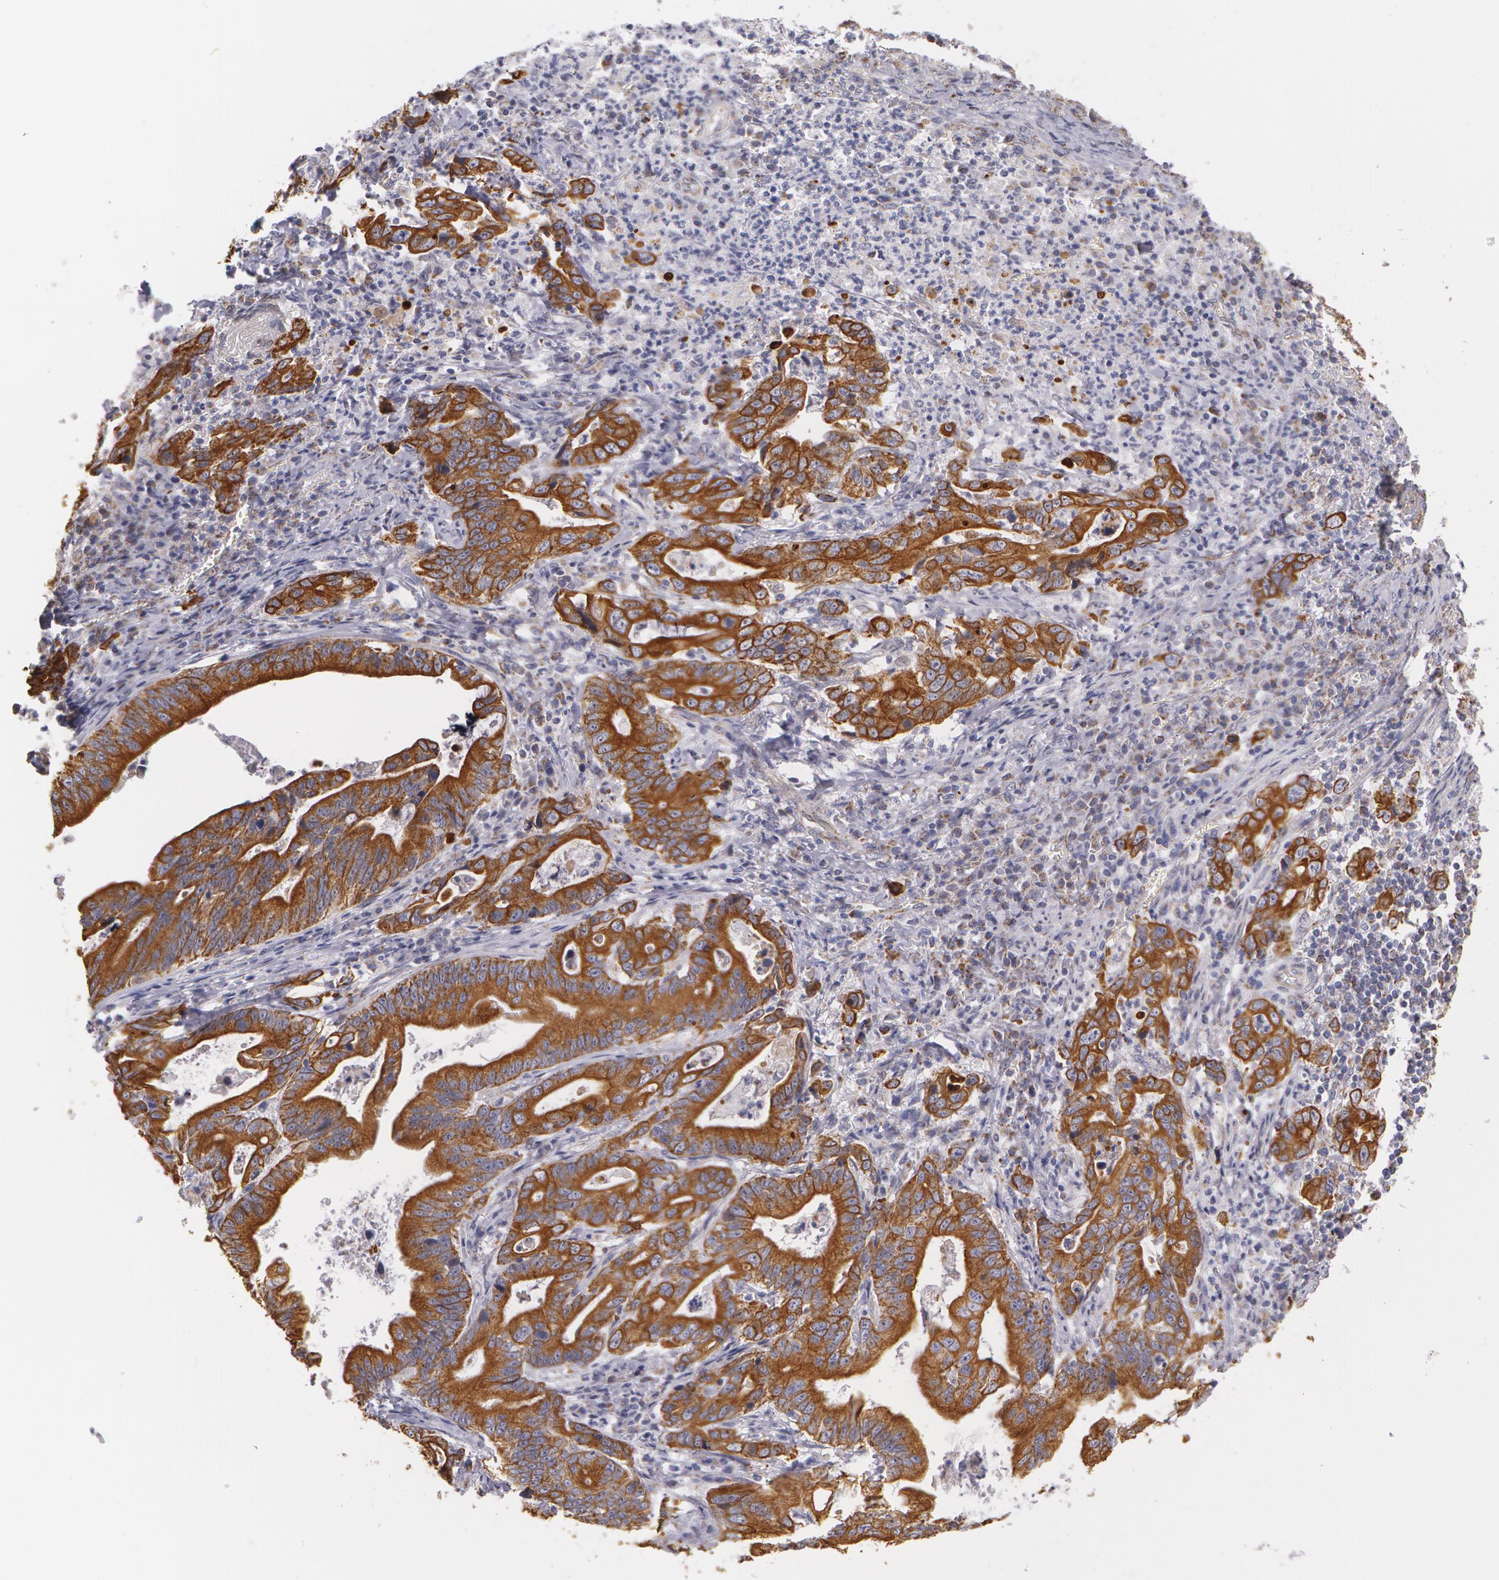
{"staining": {"intensity": "strong", "quantity": ">75%", "location": "cytoplasmic/membranous"}, "tissue": "stomach cancer", "cell_type": "Tumor cells", "image_type": "cancer", "snomed": [{"axis": "morphology", "description": "Adenocarcinoma, NOS"}, {"axis": "topography", "description": "Stomach, upper"}], "caption": "Immunohistochemical staining of stomach cancer demonstrates high levels of strong cytoplasmic/membranous protein positivity in approximately >75% of tumor cells.", "gene": "KRT18", "patient": {"sex": "male", "age": 63}}